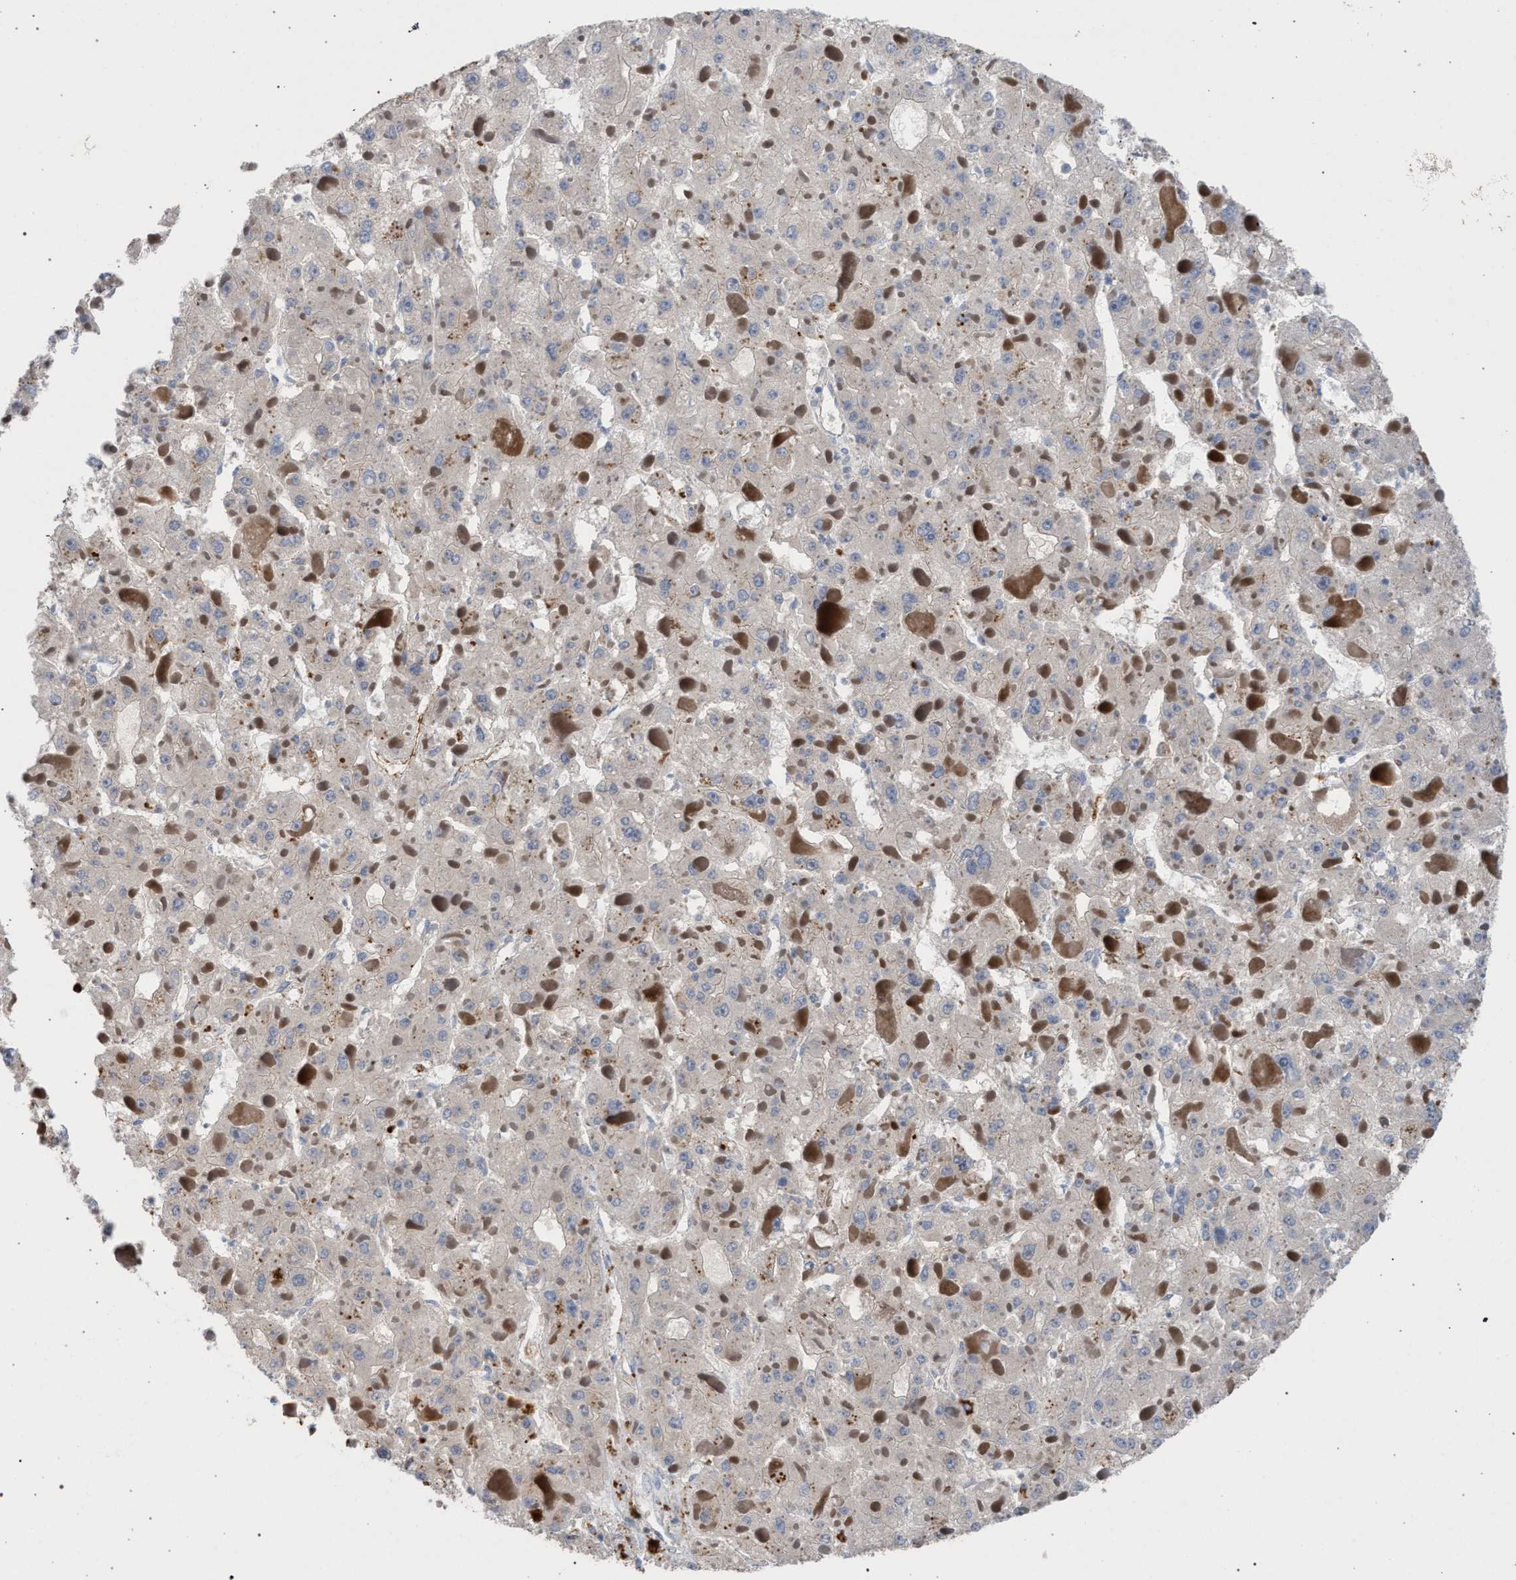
{"staining": {"intensity": "negative", "quantity": "none", "location": "none"}, "tissue": "liver cancer", "cell_type": "Tumor cells", "image_type": "cancer", "snomed": [{"axis": "morphology", "description": "Carcinoma, Hepatocellular, NOS"}, {"axis": "topography", "description": "Liver"}], "caption": "This is an immunohistochemistry (IHC) photomicrograph of liver hepatocellular carcinoma. There is no staining in tumor cells.", "gene": "TECPR1", "patient": {"sex": "female", "age": 73}}